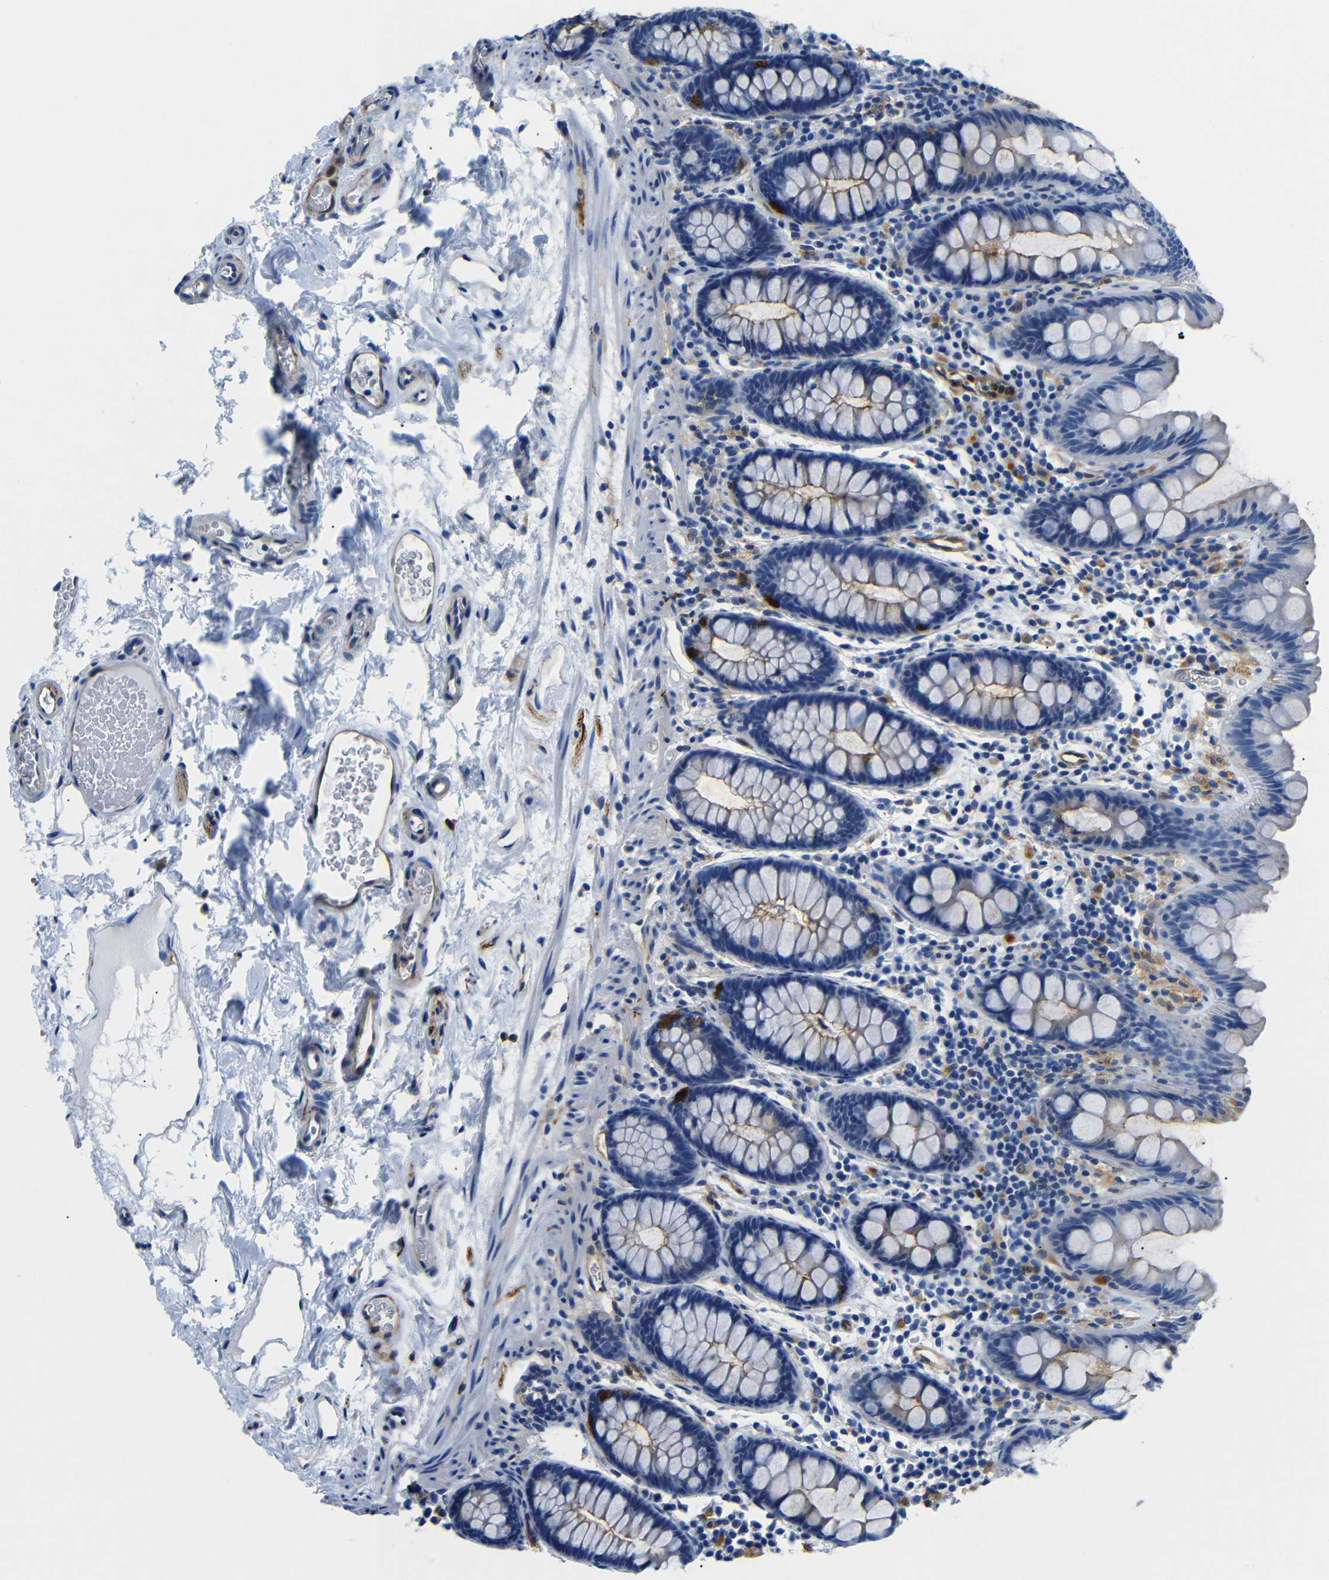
{"staining": {"intensity": "moderate", "quantity": ">75%", "location": "cytoplasmic/membranous"}, "tissue": "colon", "cell_type": "Endothelial cells", "image_type": "normal", "snomed": [{"axis": "morphology", "description": "Normal tissue, NOS"}, {"axis": "topography", "description": "Colon"}], "caption": "This image shows immunohistochemistry staining of normal human colon, with medium moderate cytoplasmic/membranous expression in approximately >75% of endothelial cells.", "gene": "SDCBP", "patient": {"sex": "female", "age": 80}}